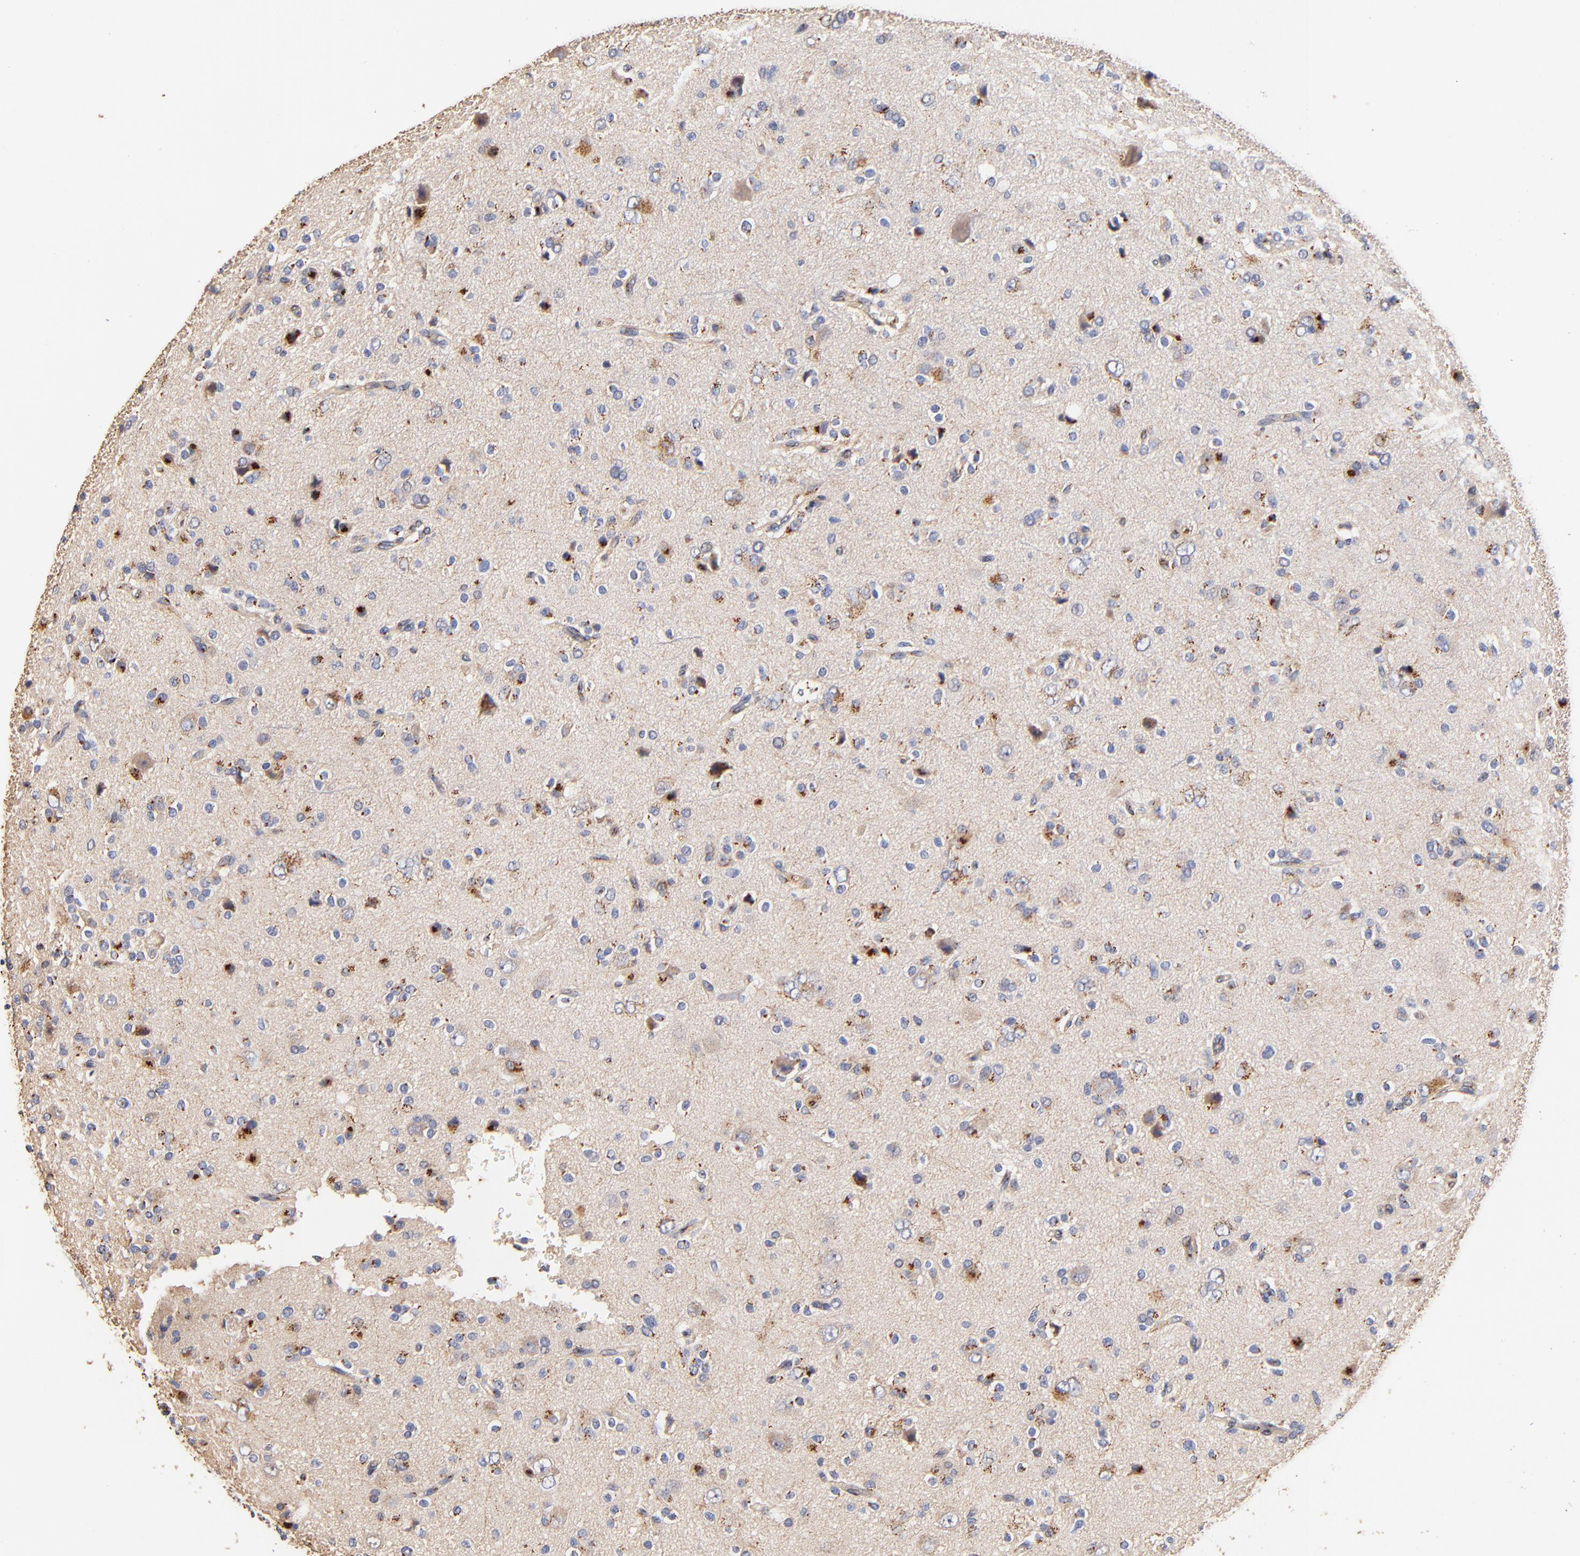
{"staining": {"intensity": "moderate", "quantity": "<25%", "location": "cytoplasmic/membranous"}, "tissue": "glioma", "cell_type": "Tumor cells", "image_type": "cancer", "snomed": [{"axis": "morphology", "description": "Glioma, malignant, High grade"}, {"axis": "topography", "description": "Brain"}], "caption": "The photomicrograph exhibits immunohistochemical staining of malignant glioma (high-grade). There is moderate cytoplasmic/membranous expression is present in about <25% of tumor cells. The protein of interest is stained brown, and the nuclei are stained in blue (DAB (3,3'-diaminobenzidine) IHC with brightfield microscopy, high magnification).", "gene": "FMNL3", "patient": {"sex": "male", "age": 47}}